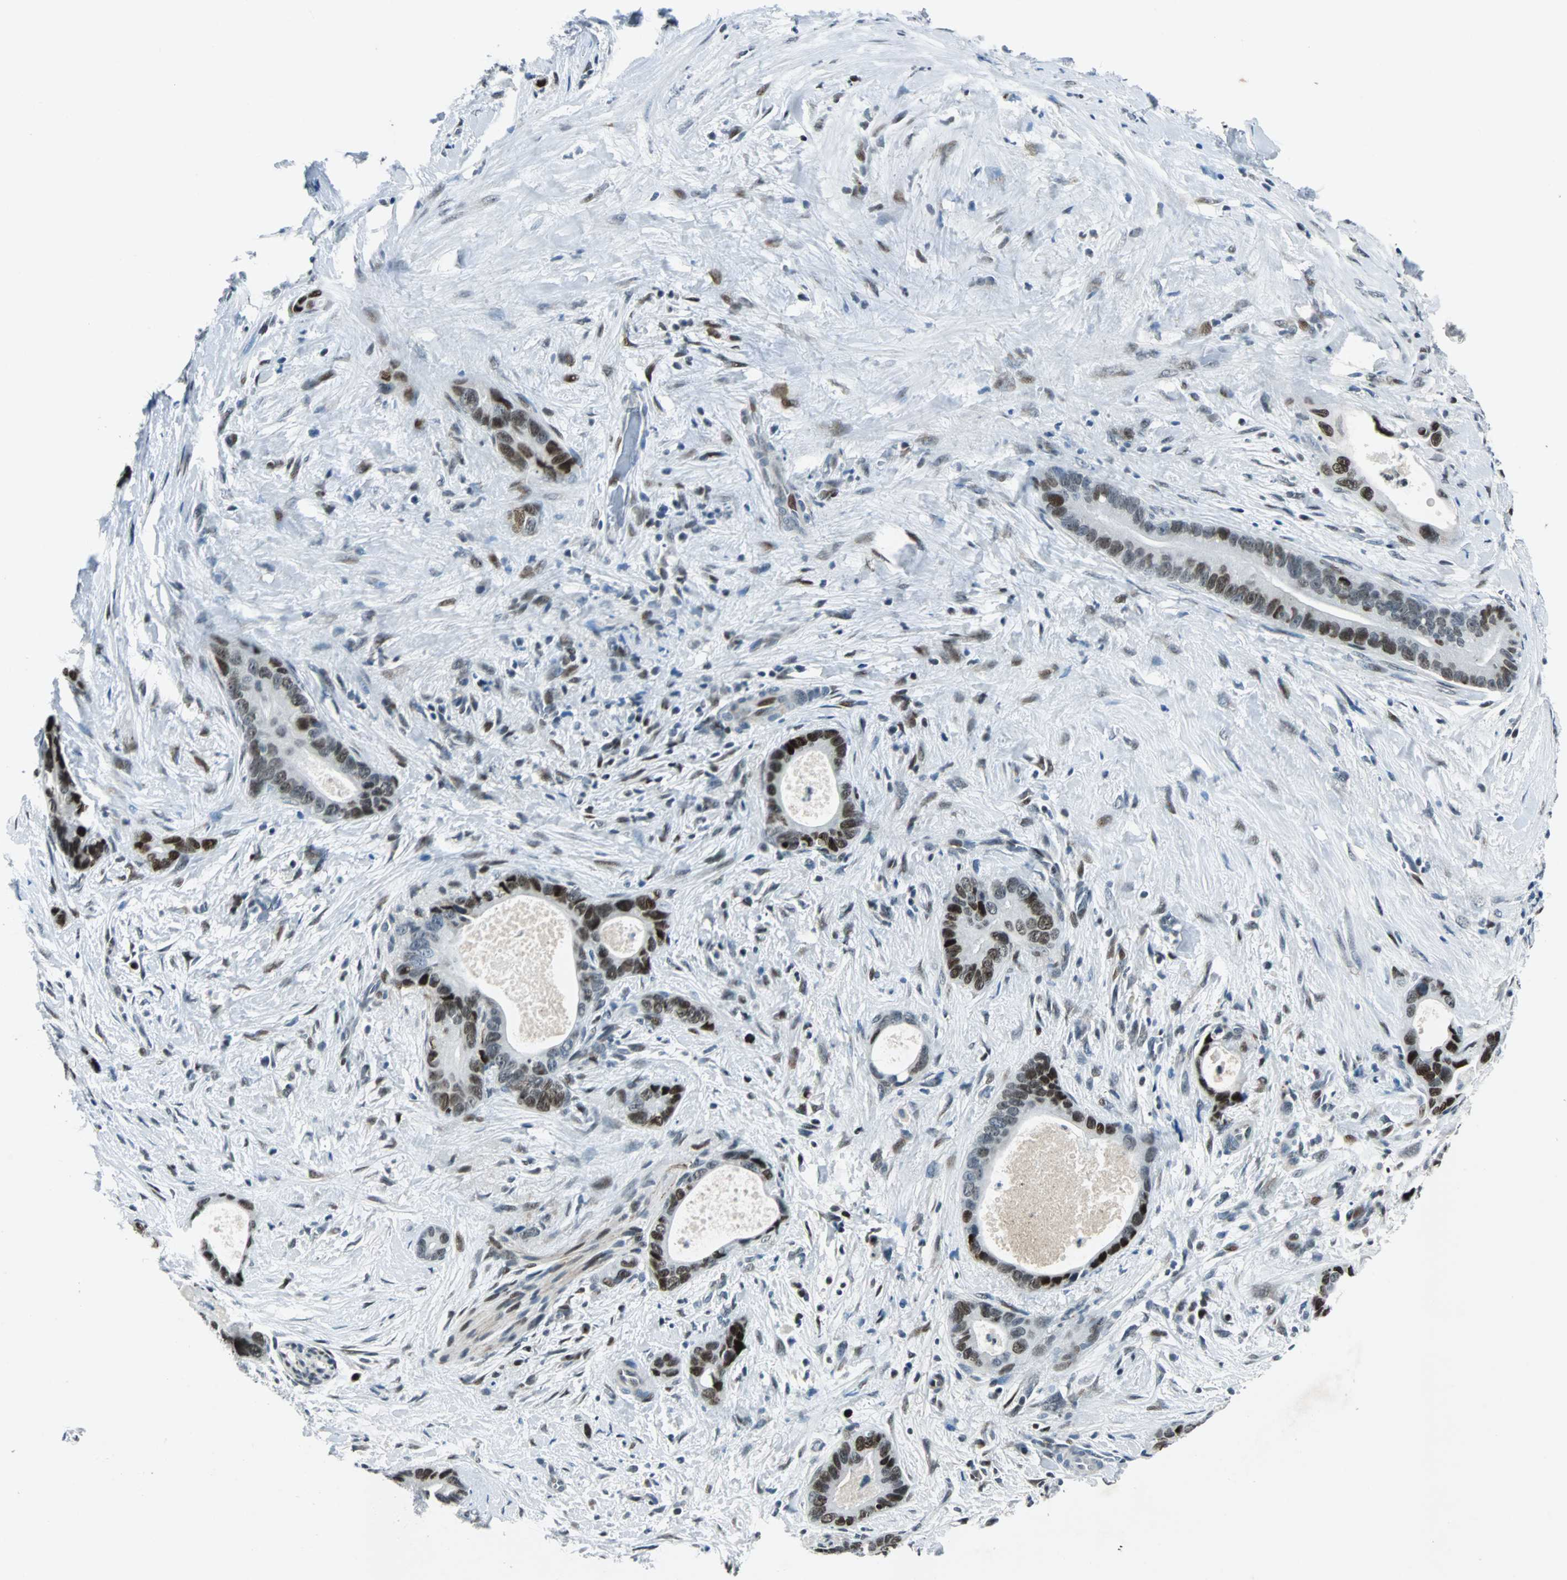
{"staining": {"intensity": "strong", "quantity": ">75%", "location": "nuclear"}, "tissue": "liver cancer", "cell_type": "Tumor cells", "image_type": "cancer", "snomed": [{"axis": "morphology", "description": "Cholangiocarcinoma"}, {"axis": "topography", "description": "Liver"}], "caption": "Protein analysis of liver cholangiocarcinoma tissue demonstrates strong nuclear positivity in approximately >75% of tumor cells. The protein of interest is shown in brown color, while the nuclei are stained blue.", "gene": "AJUBA", "patient": {"sex": "female", "age": 55}}